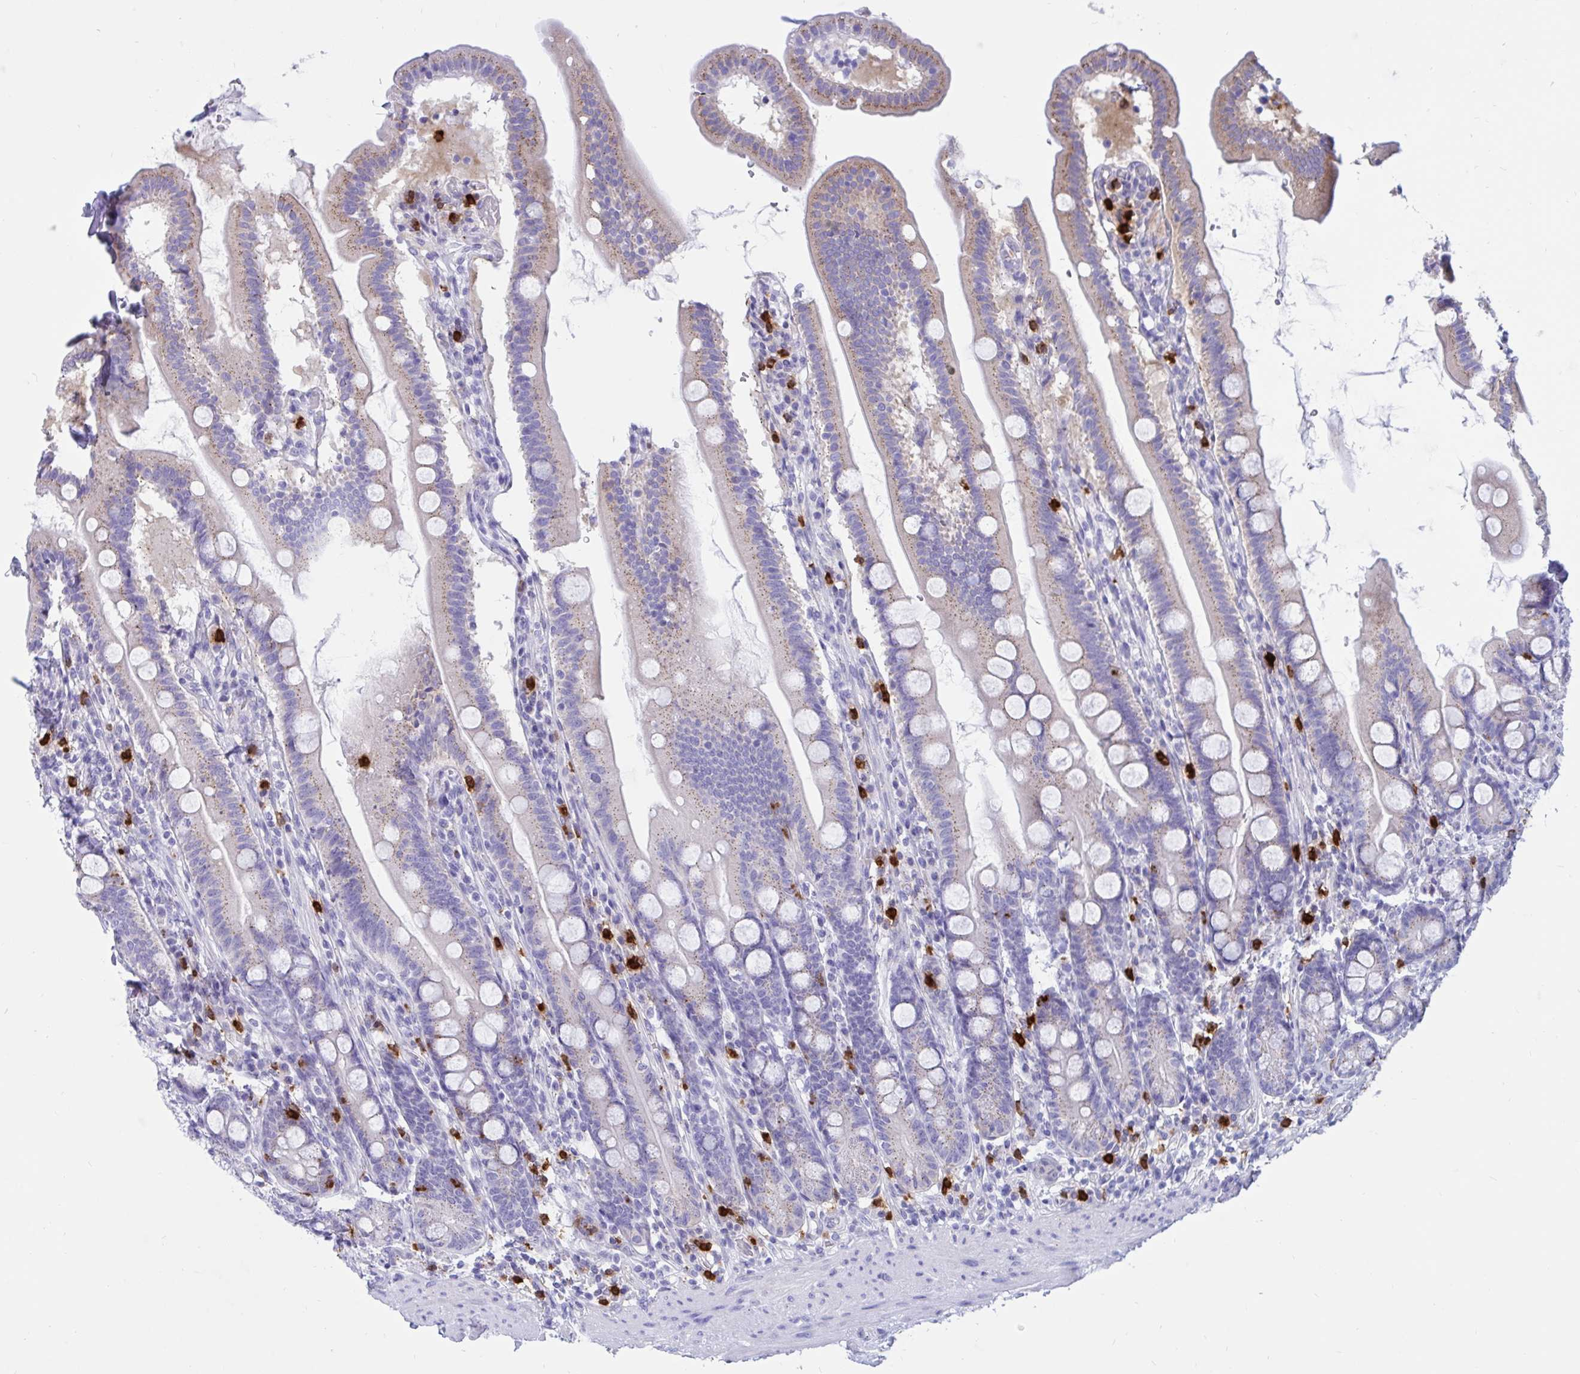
{"staining": {"intensity": "moderate", "quantity": "<25%", "location": "cytoplasmic/membranous"}, "tissue": "duodenum", "cell_type": "Glandular cells", "image_type": "normal", "snomed": [{"axis": "morphology", "description": "Normal tissue, NOS"}, {"axis": "topography", "description": "Duodenum"}], "caption": "Moderate cytoplasmic/membranous positivity for a protein is seen in approximately <25% of glandular cells of benign duodenum using IHC.", "gene": "RNASE3", "patient": {"sex": "female", "age": 67}}